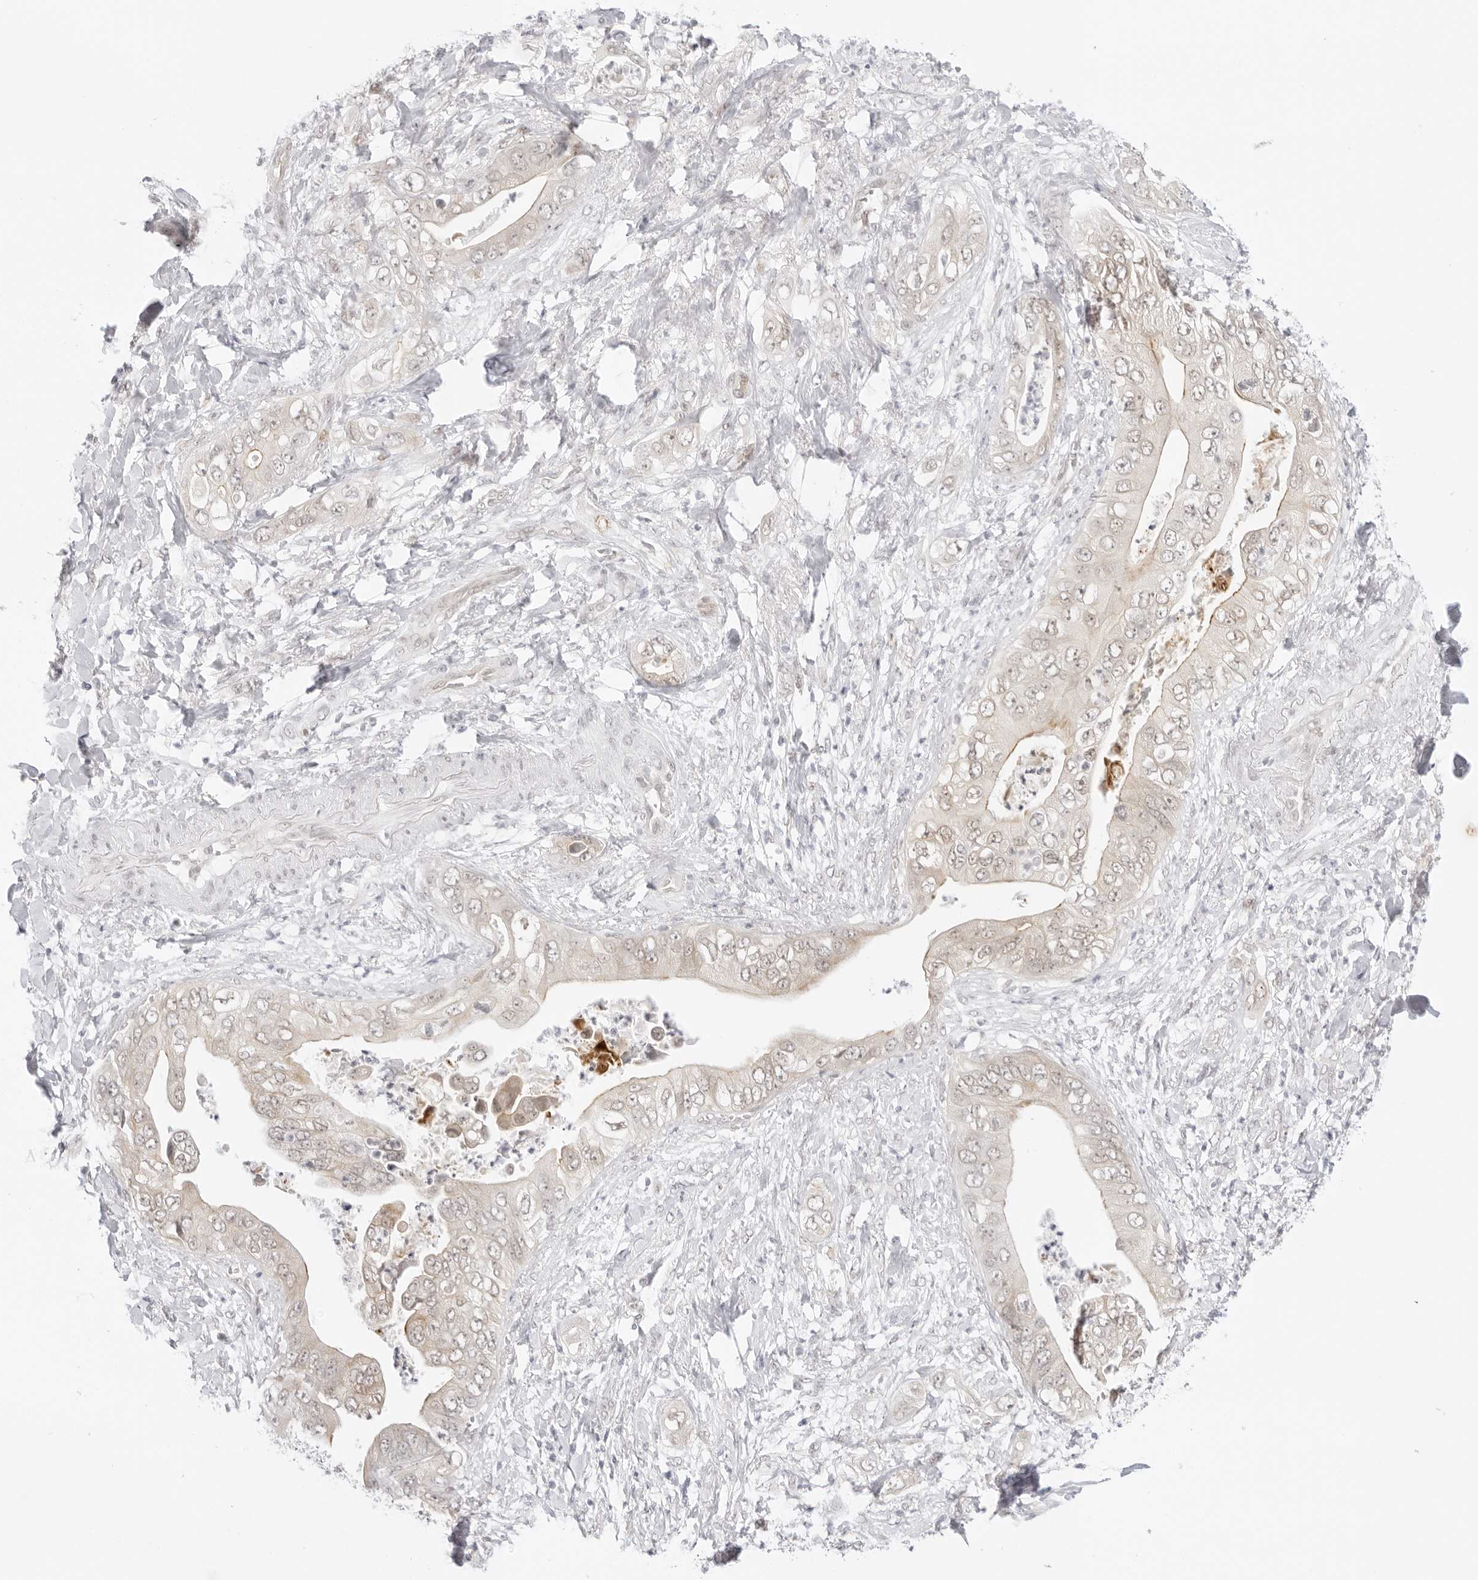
{"staining": {"intensity": "weak", "quantity": "<25%", "location": "cytoplasmic/membranous,nuclear"}, "tissue": "pancreatic cancer", "cell_type": "Tumor cells", "image_type": "cancer", "snomed": [{"axis": "morphology", "description": "Adenocarcinoma, NOS"}, {"axis": "topography", "description": "Pancreas"}], "caption": "This is a micrograph of IHC staining of pancreatic cancer, which shows no staining in tumor cells.", "gene": "MED18", "patient": {"sex": "female", "age": 78}}